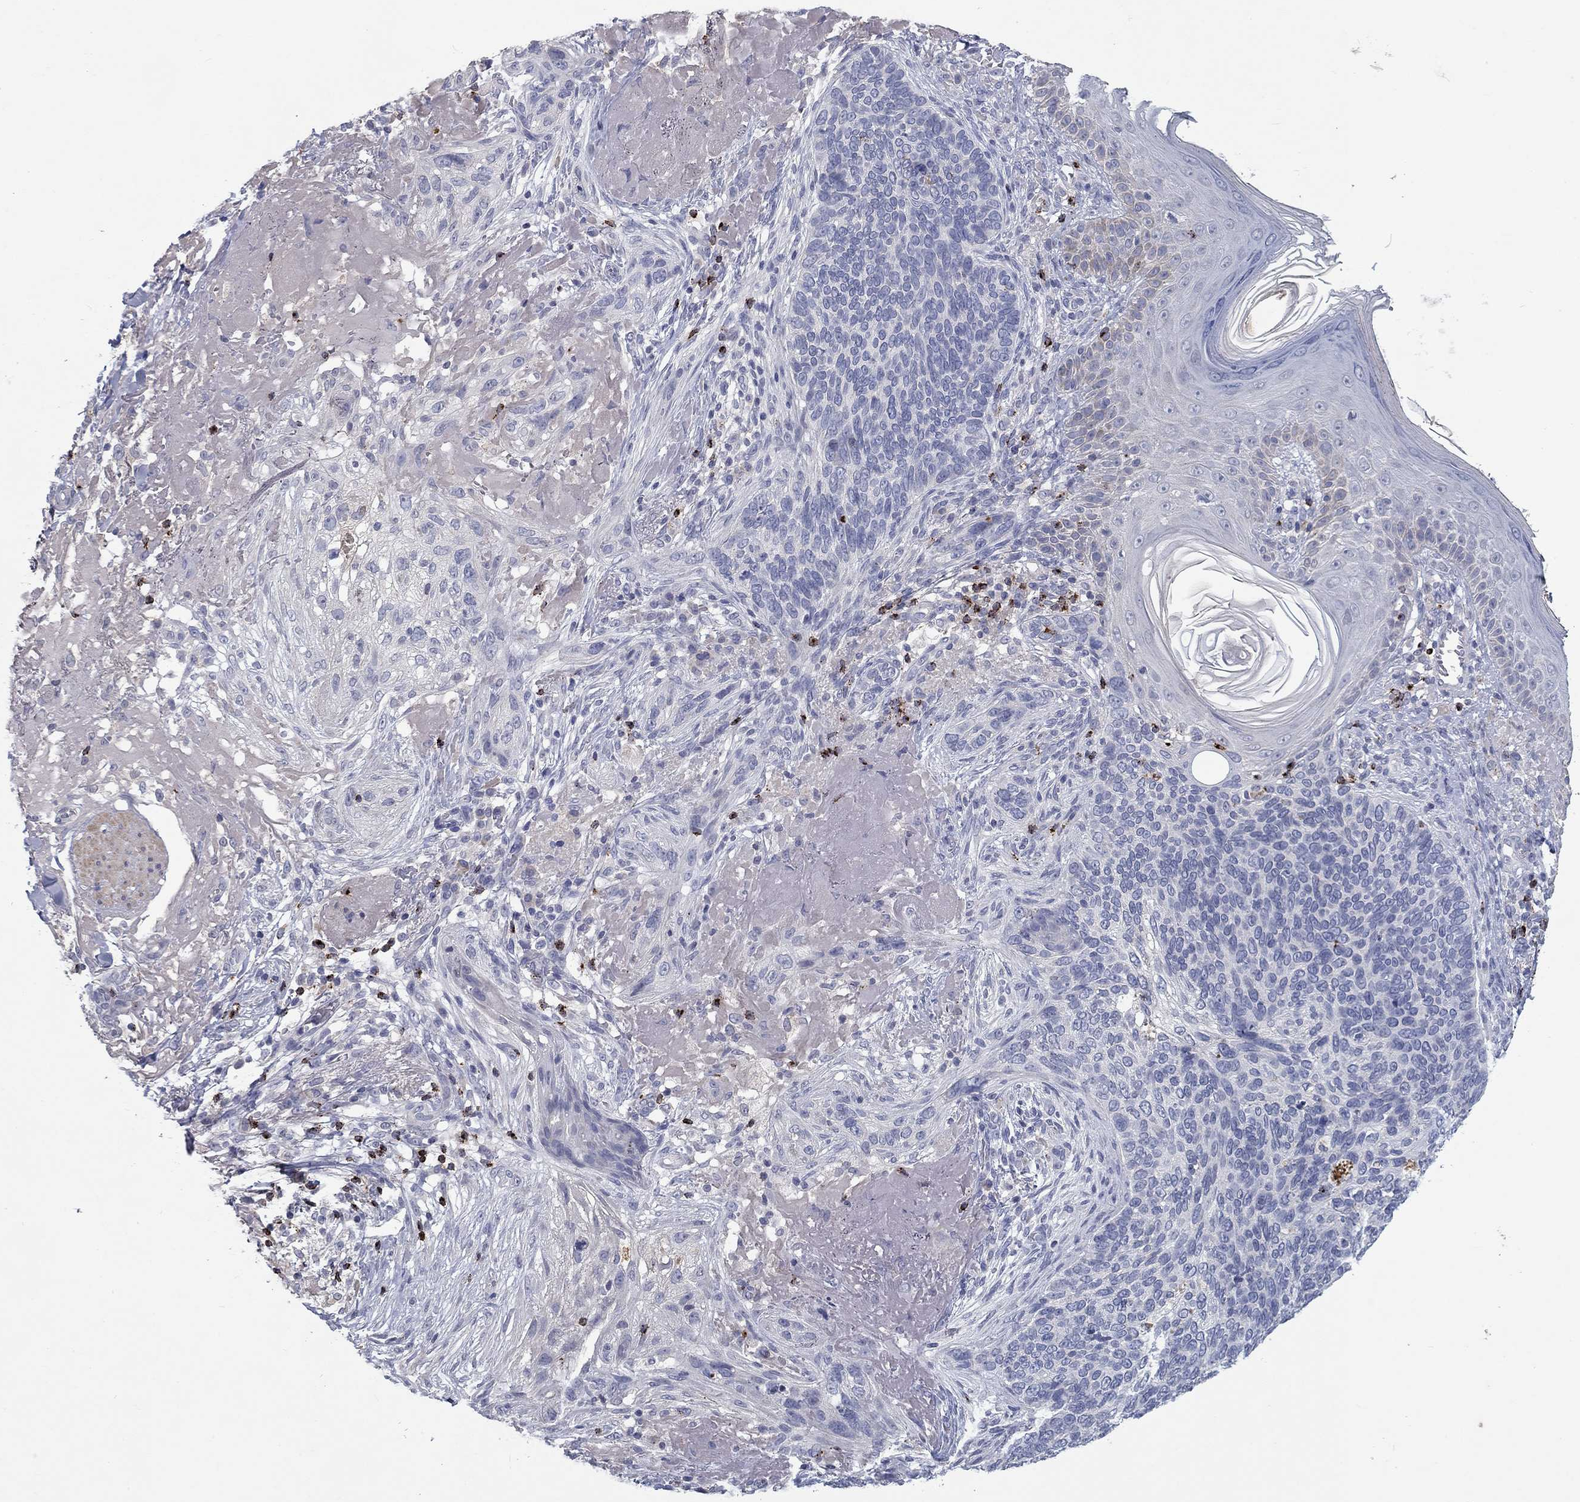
{"staining": {"intensity": "negative", "quantity": "none", "location": "none"}, "tissue": "skin cancer", "cell_type": "Tumor cells", "image_type": "cancer", "snomed": [{"axis": "morphology", "description": "Basal cell carcinoma"}, {"axis": "topography", "description": "Skin"}], "caption": "The immunohistochemistry micrograph has no significant staining in tumor cells of skin cancer (basal cell carcinoma) tissue.", "gene": "GZMA", "patient": {"sex": "male", "age": 91}}